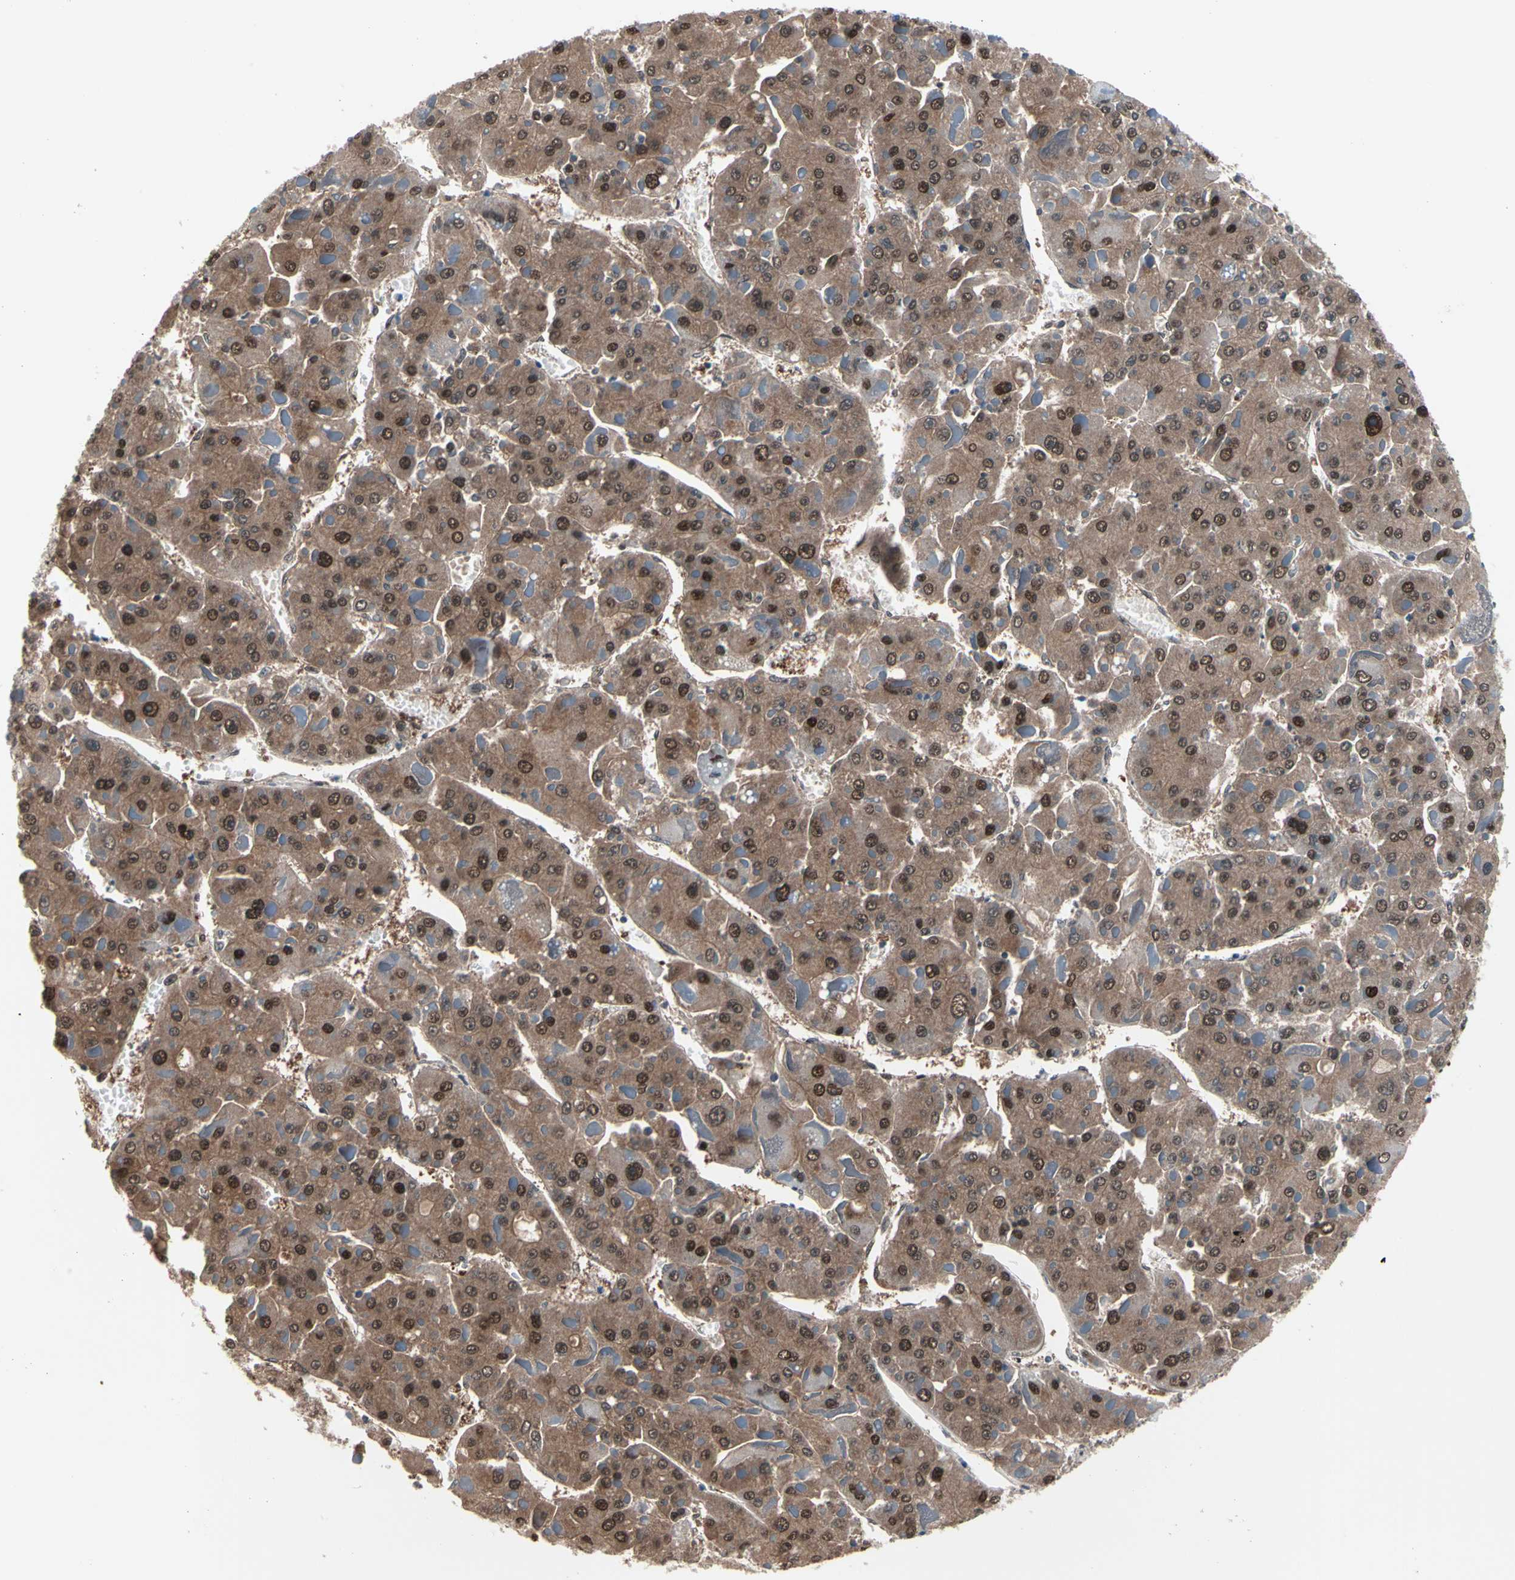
{"staining": {"intensity": "moderate", "quantity": ">75%", "location": "cytoplasmic/membranous,nuclear"}, "tissue": "liver cancer", "cell_type": "Tumor cells", "image_type": "cancer", "snomed": [{"axis": "morphology", "description": "Carcinoma, Hepatocellular, NOS"}, {"axis": "topography", "description": "Liver"}], "caption": "Moderate cytoplasmic/membranous and nuclear protein positivity is seen in about >75% of tumor cells in hepatocellular carcinoma (liver). (brown staining indicates protein expression, while blue staining denotes nuclei).", "gene": "PSMA2", "patient": {"sex": "female", "age": 73}}